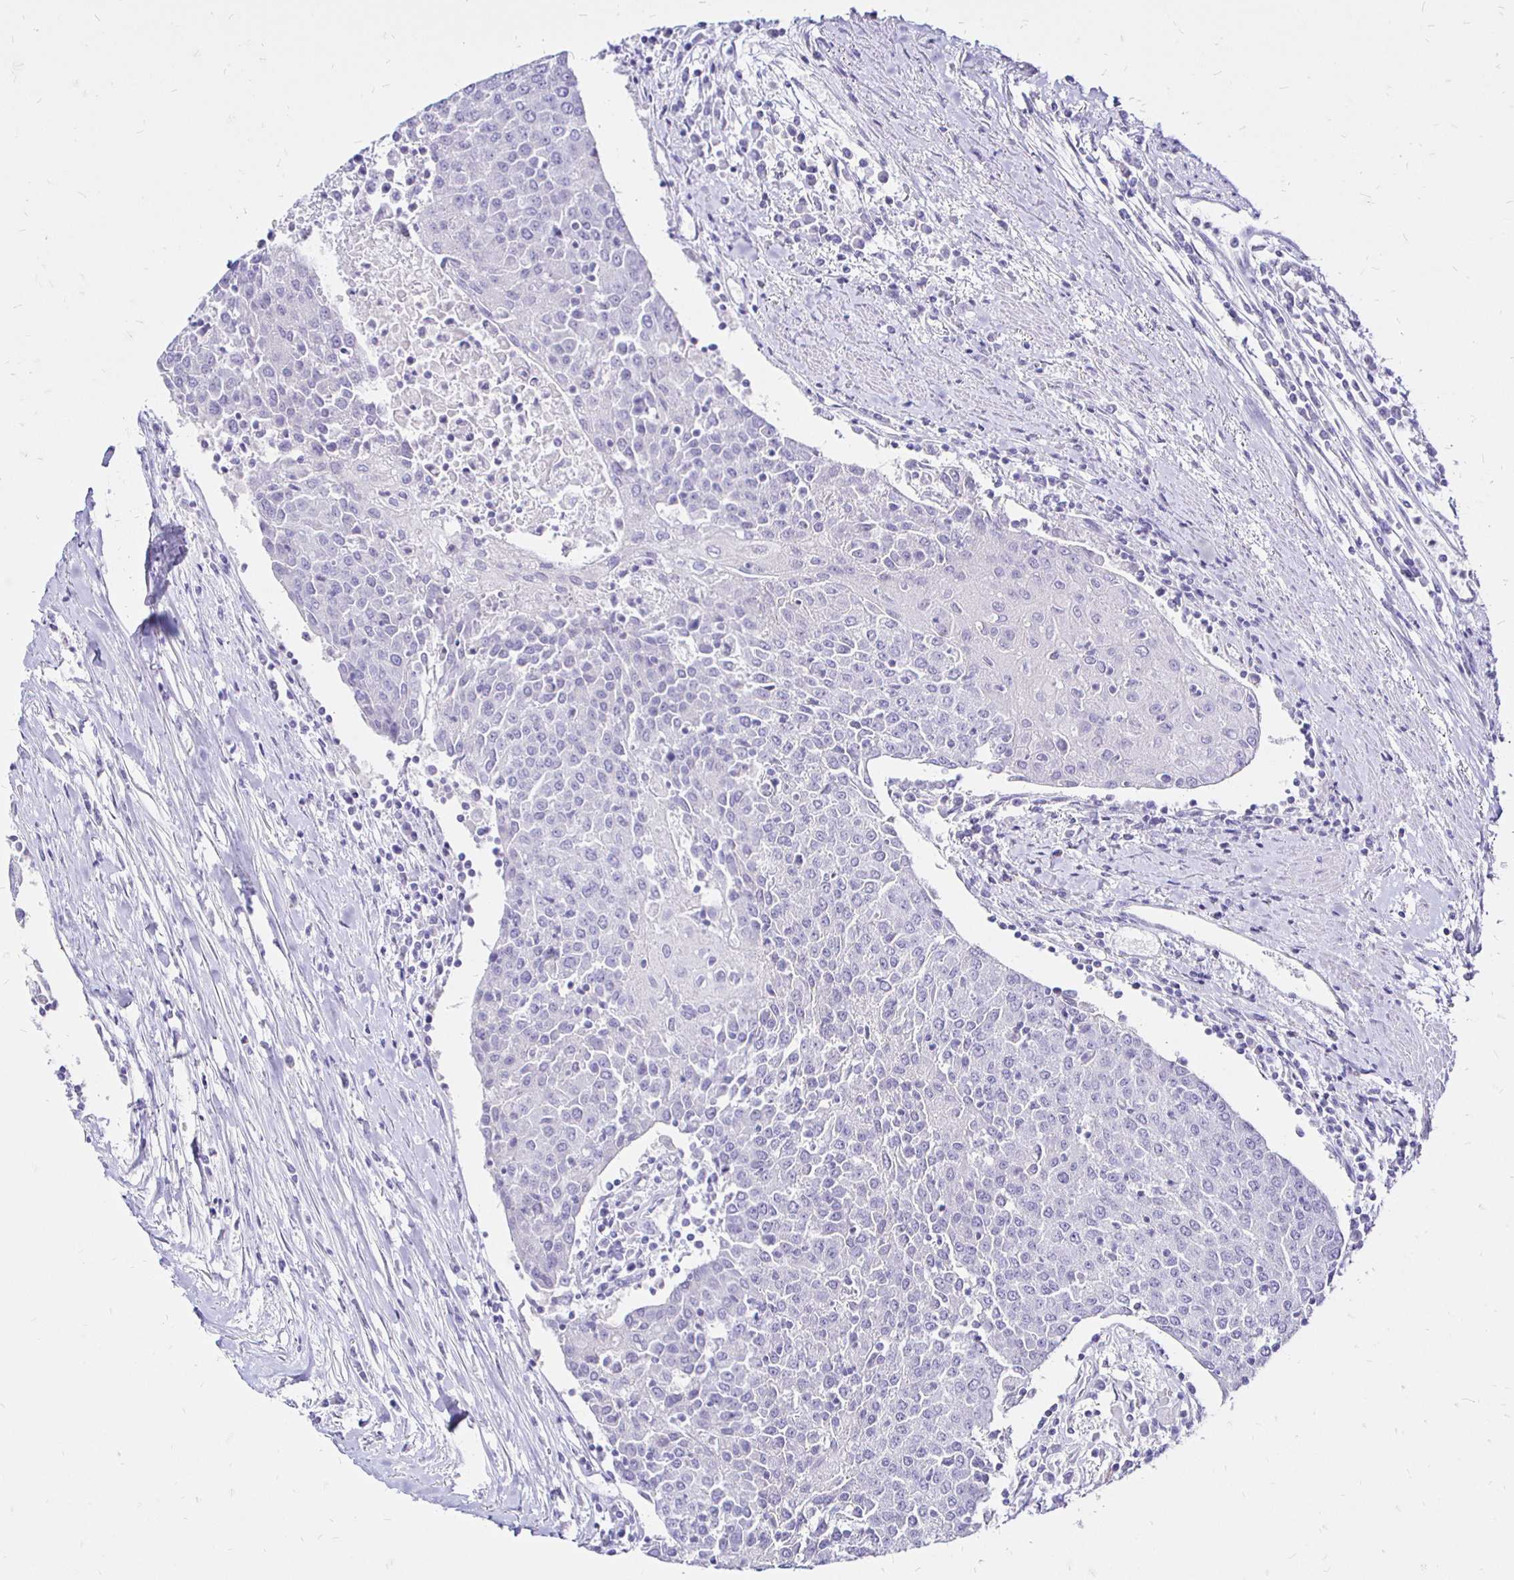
{"staining": {"intensity": "negative", "quantity": "none", "location": "none"}, "tissue": "urothelial cancer", "cell_type": "Tumor cells", "image_type": "cancer", "snomed": [{"axis": "morphology", "description": "Urothelial carcinoma, High grade"}, {"axis": "topography", "description": "Urinary bladder"}], "caption": "High-grade urothelial carcinoma stained for a protein using IHC demonstrates no expression tumor cells.", "gene": "IRGC", "patient": {"sex": "female", "age": 85}}